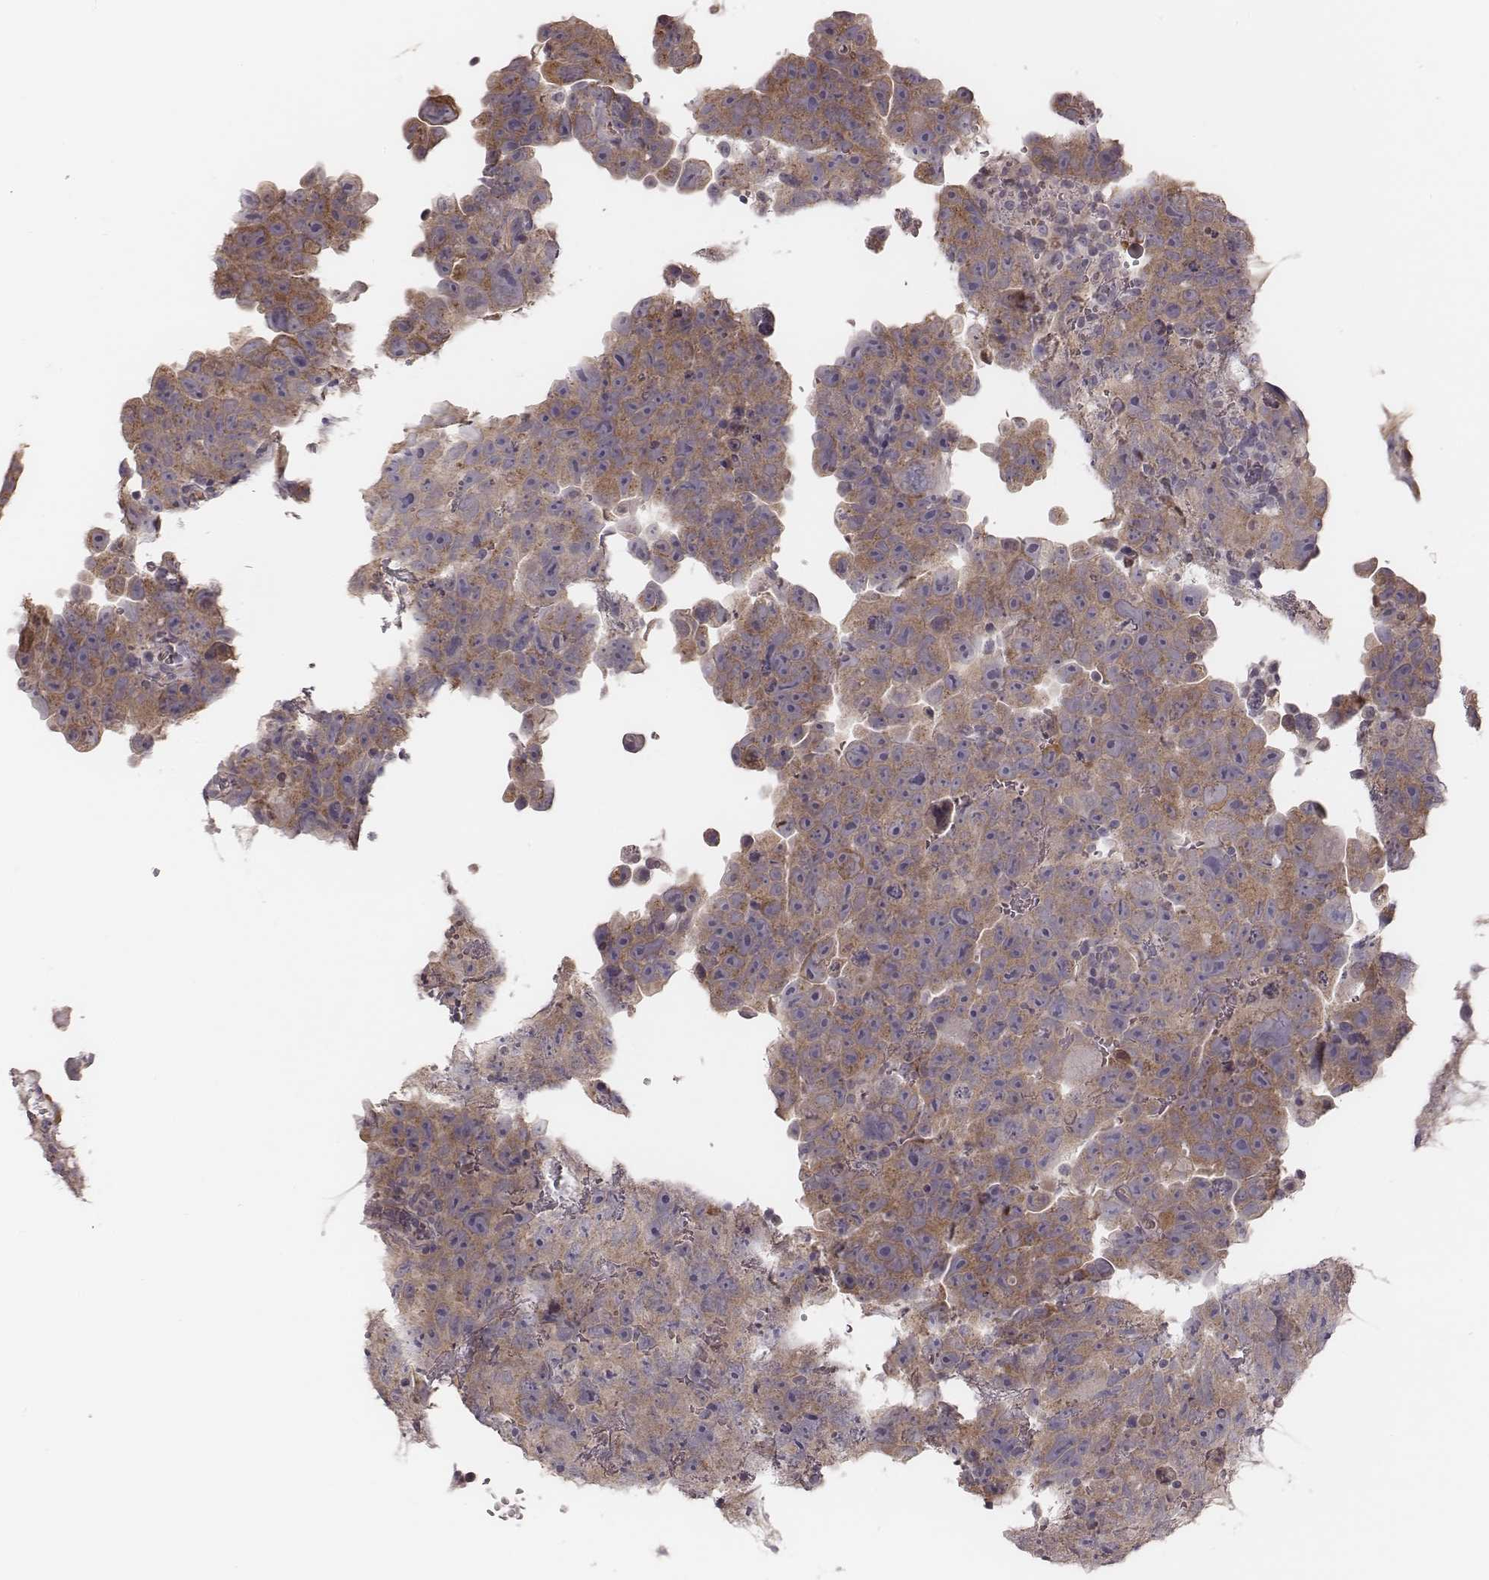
{"staining": {"intensity": "moderate", "quantity": "25%-75%", "location": "cytoplasmic/membranous"}, "tissue": "testis cancer", "cell_type": "Tumor cells", "image_type": "cancer", "snomed": [{"axis": "morphology", "description": "Normal tissue, NOS"}, {"axis": "morphology", "description": "Carcinoma, Embryonal, NOS"}, {"axis": "topography", "description": "Testis"}, {"axis": "topography", "description": "Epididymis"}], "caption": "Immunohistochemical staining of human embryonal carcinoma (testis) exhibits moderate cytoplasmic/membranous protein staining in about 25%-75% of tumor cells. (DAB (3,3'-diaminobenzidine) IHC, brown staining for protein, blue staining for nuclei).", "gene": "P2RX5", "patient": {"sex": "male", "age": 24}}